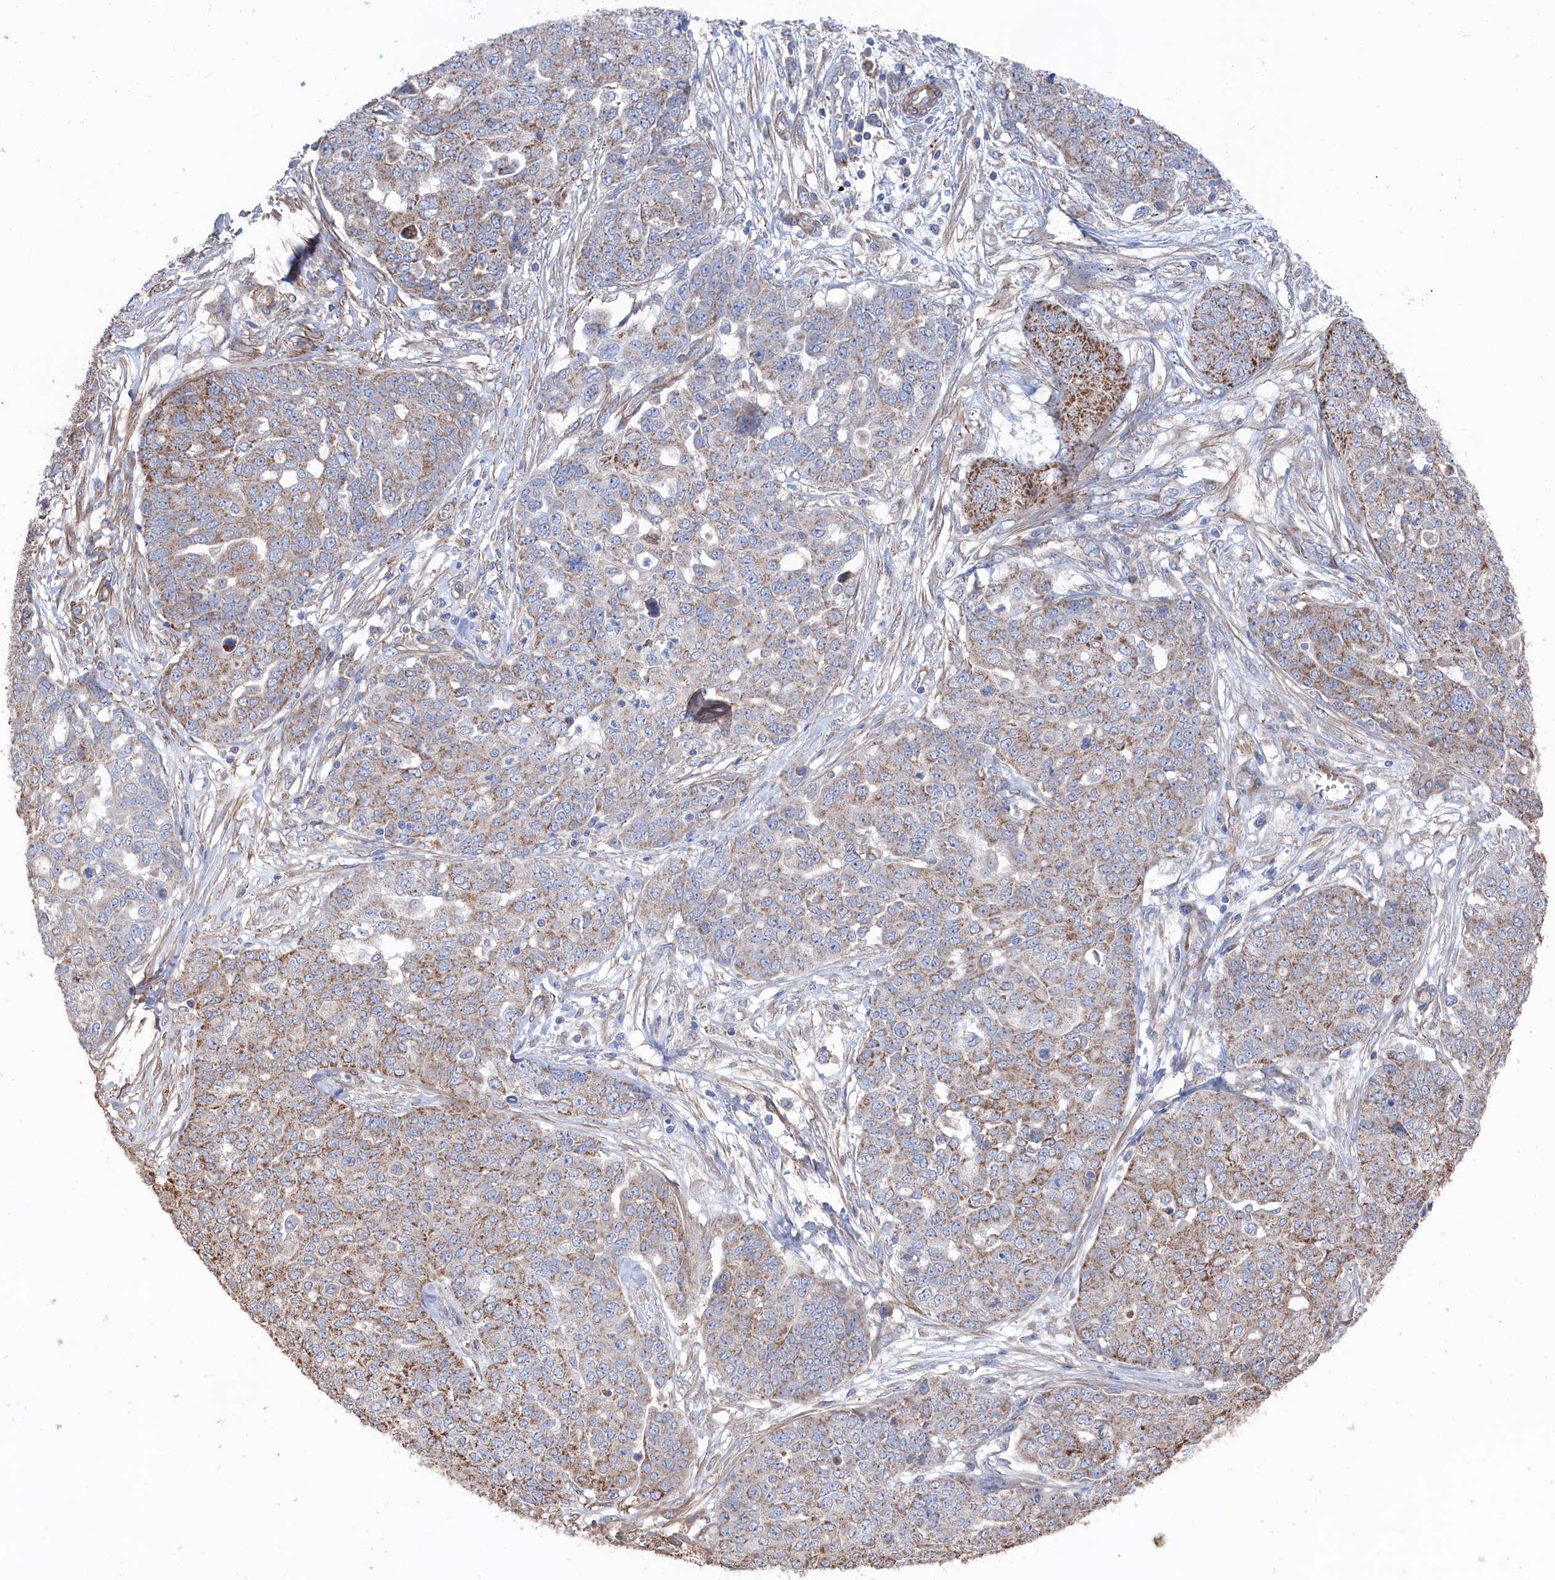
{"staining": {"intensity": "moderate", "quantity": "25%-75%", "location": "cytoplasmic/membranous"}, "tissue": "ovarian cancer", "cell_type": "Tumor cells", "image_type": "cancer", "snomed": [{"axis": "morphology", "description": "Cystadenocarcinoma, serous, NOS"}, {"axis": "topography", "description": "Soft tissue"}, {"axis": "topography", "description": "Ovary"}], "caption": "Immunohistochemical staining of human ovarian serous cystadenocarcinoma exhibits moderate cytoplasmic/membranous protein positivity in about 25%-75% of tumor cells.", "gene": "FILIP1L", "patient": {"sex": "female", "age": 57}}